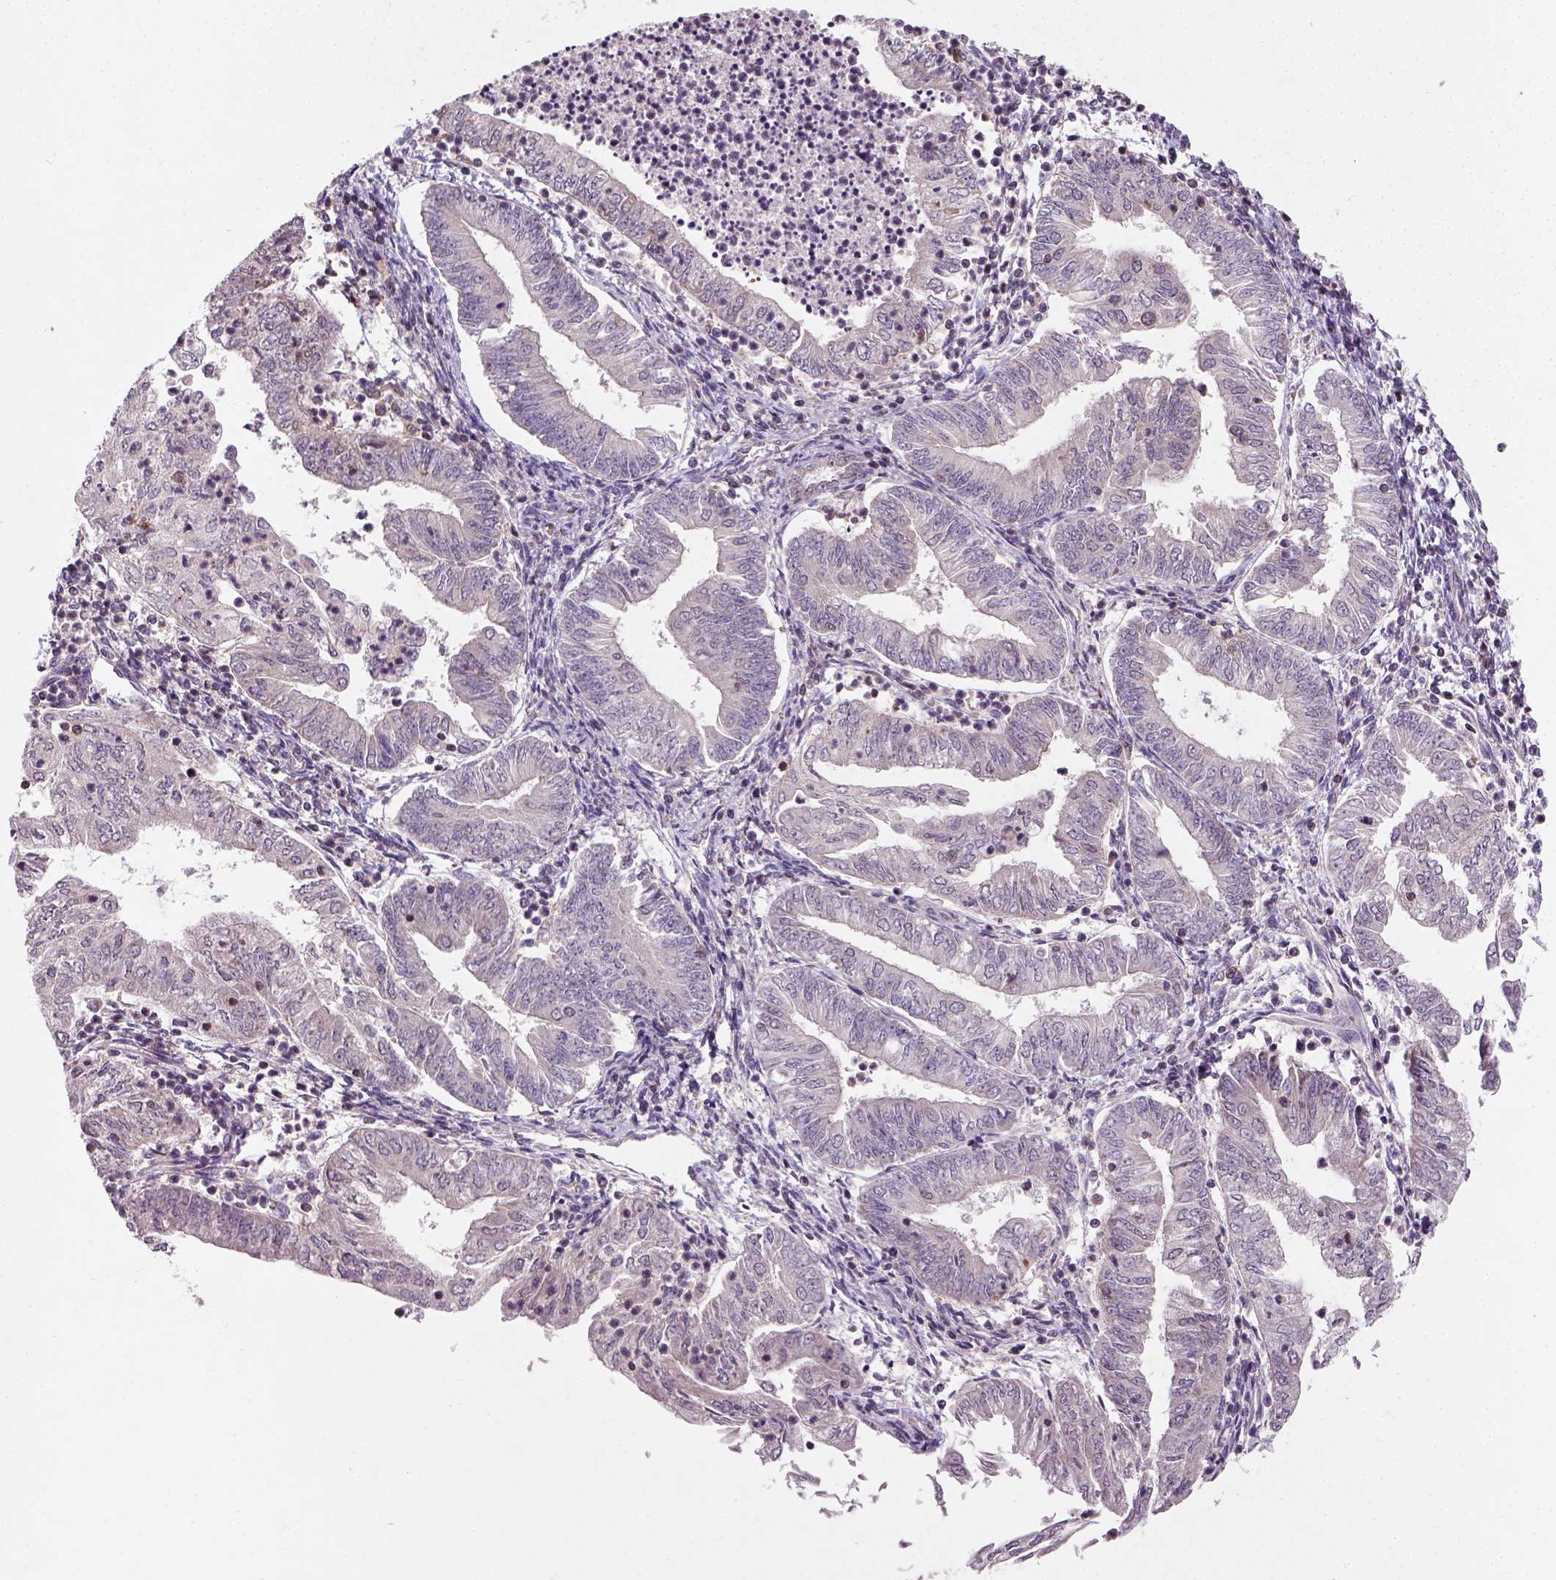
{"staining": {"intensity": "negative", "quantity": "none", "location": "none"}, "tissue": "endometrial cancer", "cell_type": "Tumor cells", "image_type": "cancer", "snomed": [{"axis": "morphology", "description": "Adenocarcinoma, NOS"}, {"axis": "topography", "description": "Endometrium"}], "caption": "This photomicrograph is of endometrial cancer (adenocarcinoma) stained with IHC to label a protein in brown with the nuclei are counter-stained blue. There is no staining in tumor cells.", "gene": "CAMKK1", "patient": {"sex": "female", "age": 55}}